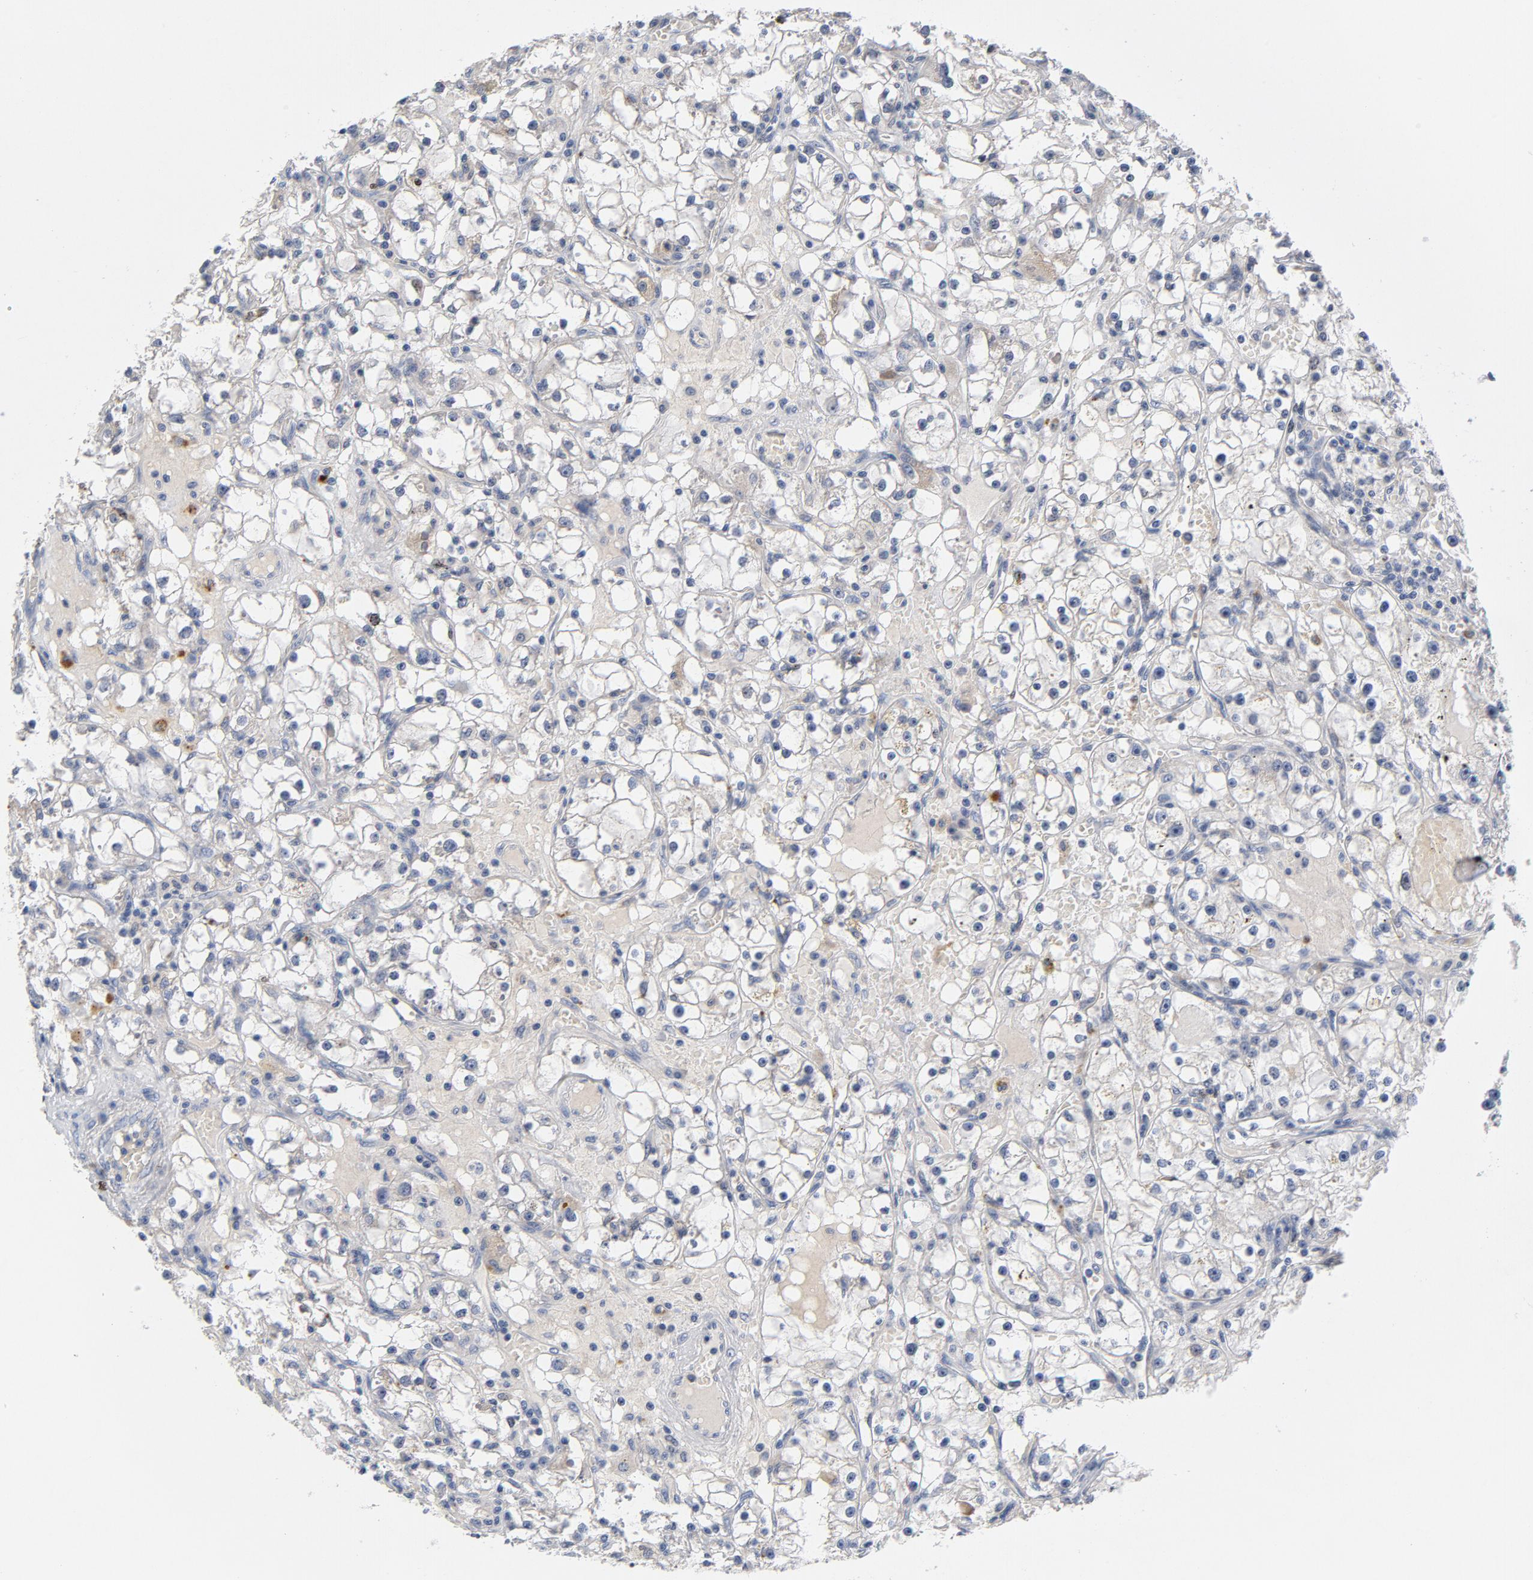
{"staining": {"intensity": "negative", "quantity": "none", "location": "none"}, "tissue": "renal cancer", "cell_type": "Tumor cells", "image_type": "cancer", "snomed": [{"axis": "morphology", "description": "Adenocarcinoma, NOS"}, {"axis": "topography", "description": "Kidney"}], "caption": "Immunohistochemical staining of human renal adenocarcinoma shows no significant expression in tumor cells.", "gene": "BIRC5", "patient": {"sex": "male", "age": 56}}